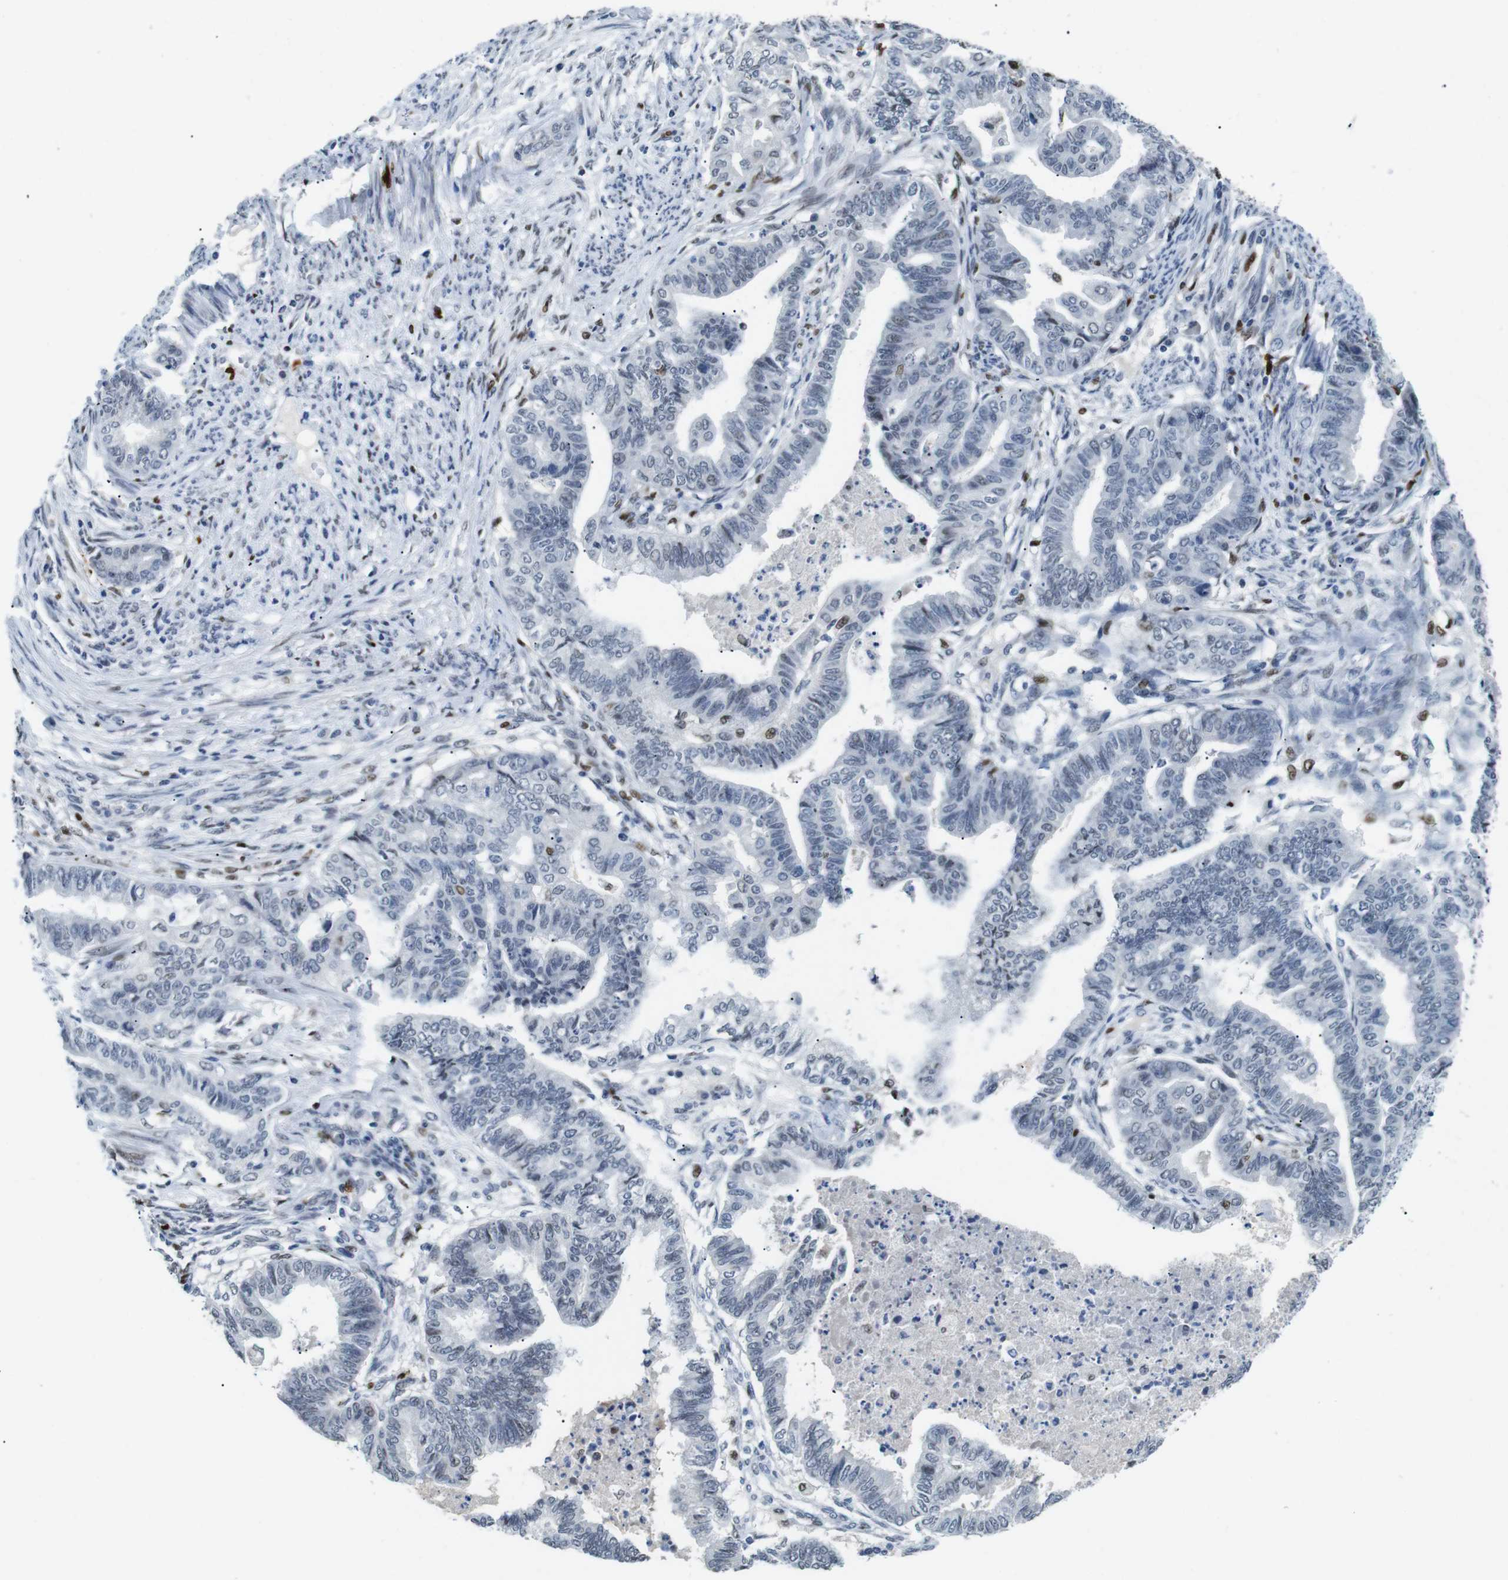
{"staining": {"intensity": "negative", "quantity": "none", "location": "none"}, "tissue": "endometrial cancer", "cell_type": "Tumor cells", "image_type": "cancer", "snomed": [{"axis": "morphology", "description": "Adenocarcinoma, NOS"}, {"axis": "topography", "description": "Endometrium"}], "caption": "Immunohistochemical staining of human adenocarcinoma (endometrial) reveals no significant positivity in tumor cells.", "gene": "IRF8", "patient": {"sex": "female", "age": 79}}